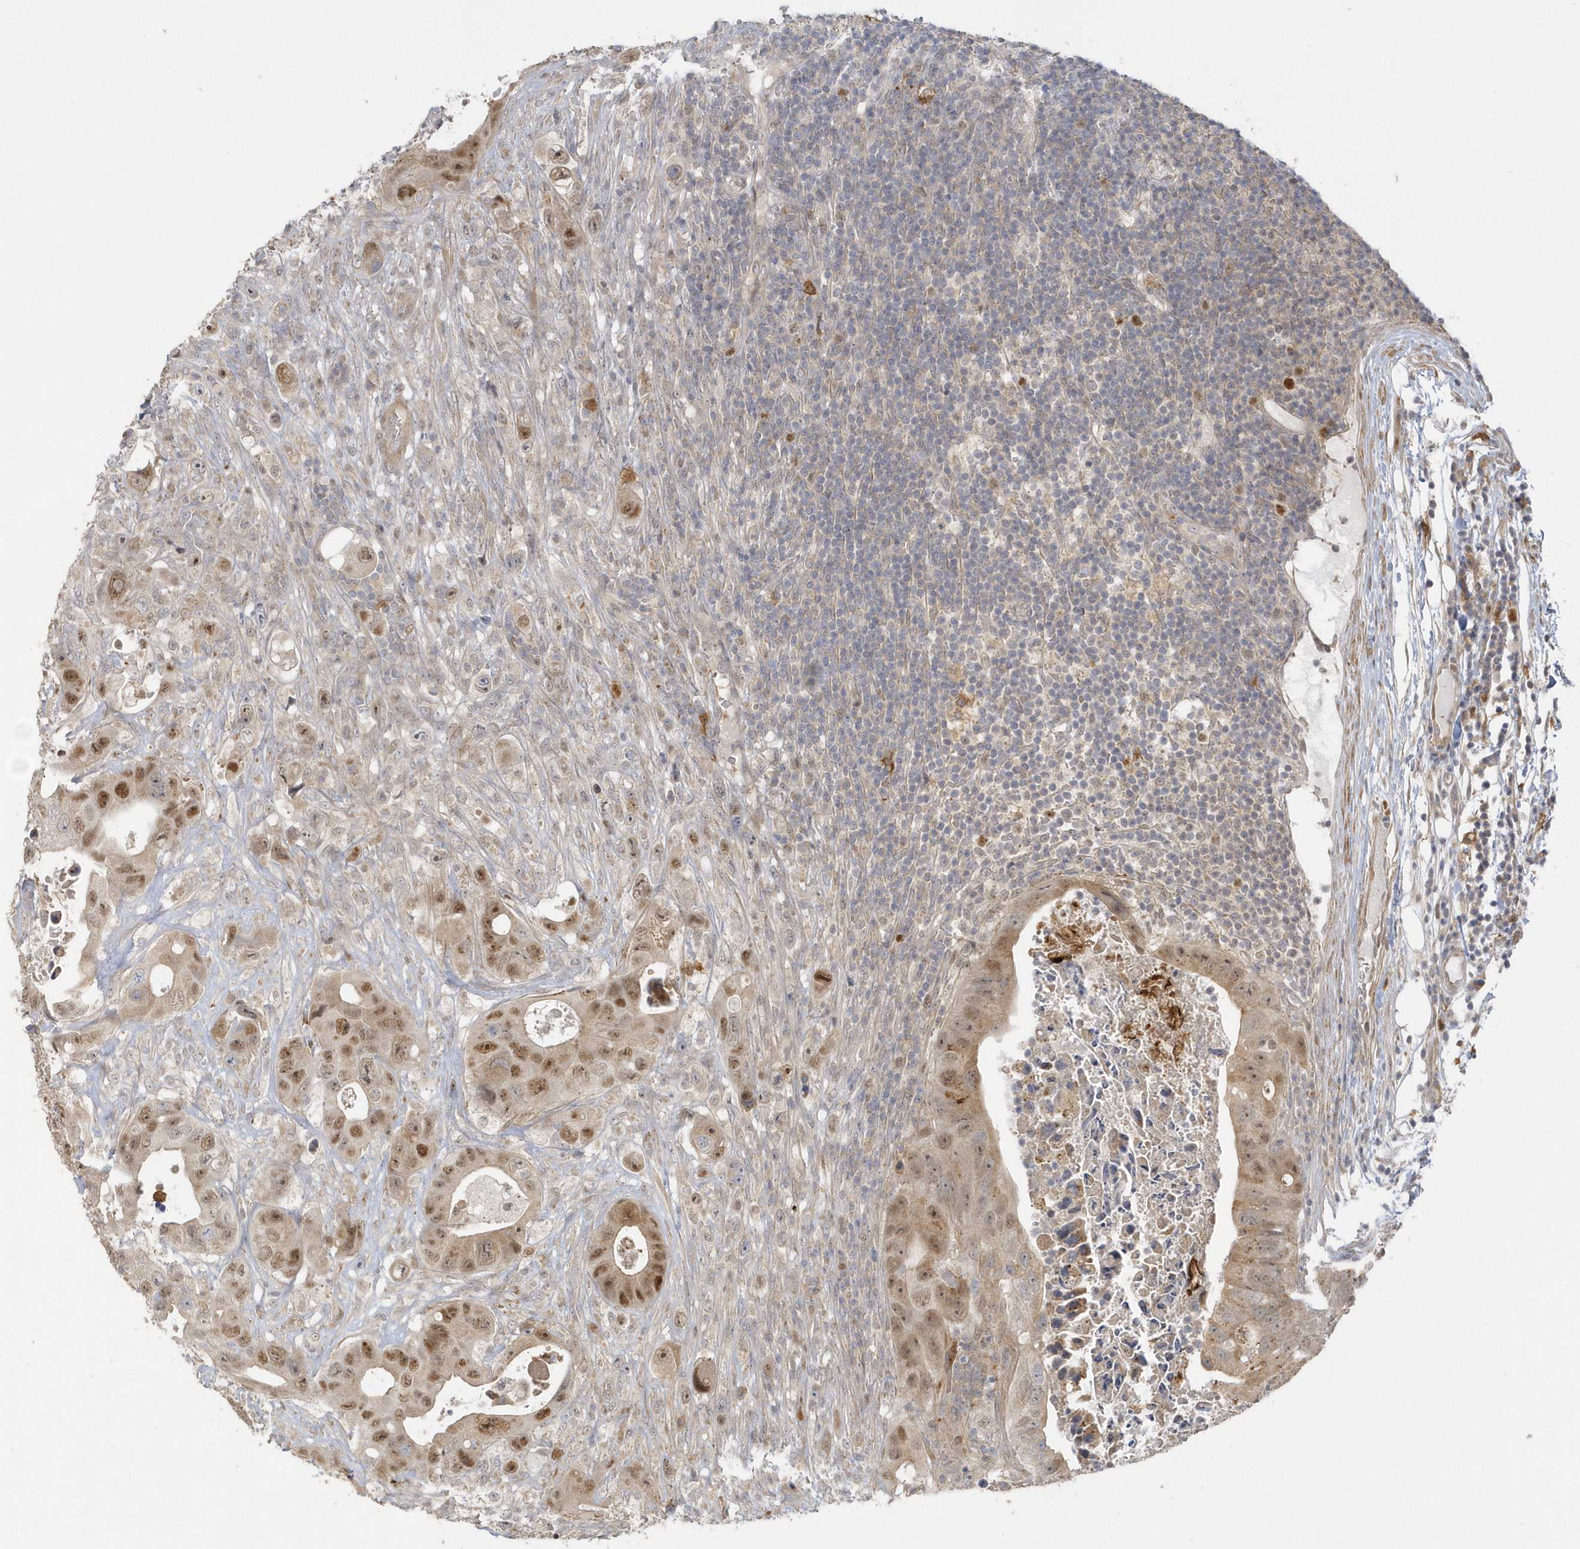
{"staining": {"intensity": "moderate", "quantity": ">75%", "location": "nuclear"}, "tissue": "colorectal cancer", "cell_type": "Tumor cells", "image_type": "cancer", "snomed": [{"axis": "morphology", "description": "Adenocarcinoma, NOS"}, {"axis": "topography", "description": "Colon"}], "caption": "The histopathology image reveals staining of colorectal cancer (adenocarcinoma), revealing moderate nuclear protein staining (brown color) within tumor cells.", "gene": "NAF1", "patient": {"sex": "female", "age": 46}}